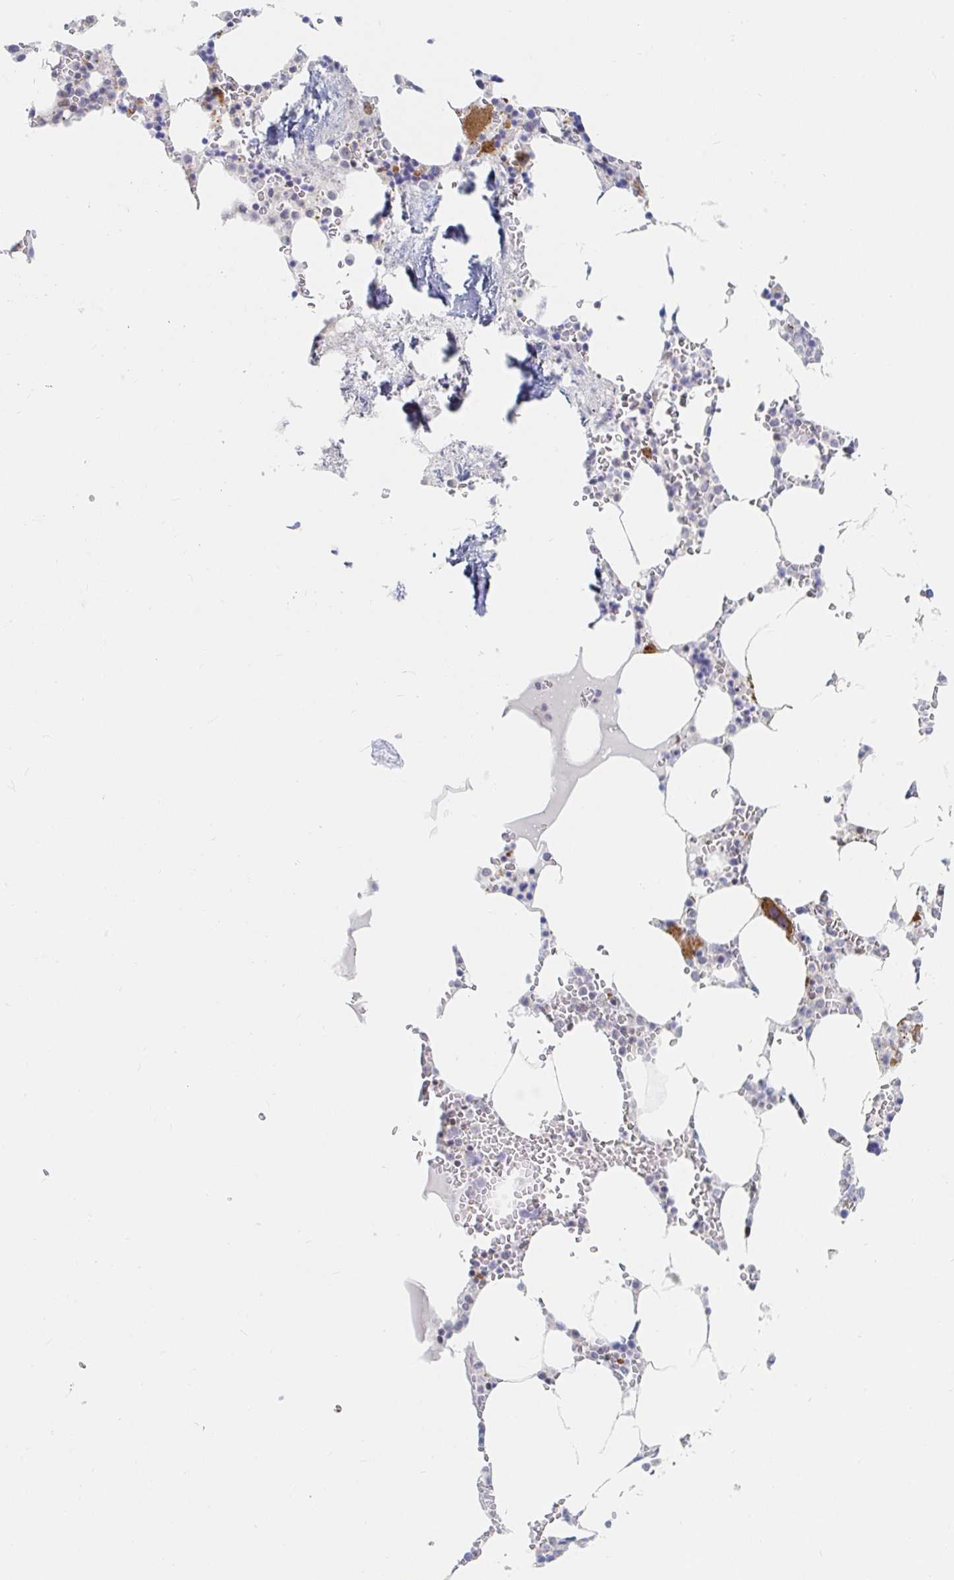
{"staining": {"intensity": "strong", "quantity": "<25%", "location": "cytoplasmic/membranous,nuclear"}, "tissue": "bone marrow", "cell_type": "Hematopoietic cells", "image_type": "normal", "snomed": [{"axis": "morphology", "description": "Normal tissue, NOS"}, {"axis": "topography", "description": "Bone marrow"}], "caption": "Immunohistochemistry of benign bone marrow shows medium levels of strong cytoplasmic/membranous,nuclear expression in approximately <25% of hematopoietic cells. (IHC, brightfield microscopy, high magnification).", "gene": "CHD2", "patient": {"sex": "male", "age": 64}}